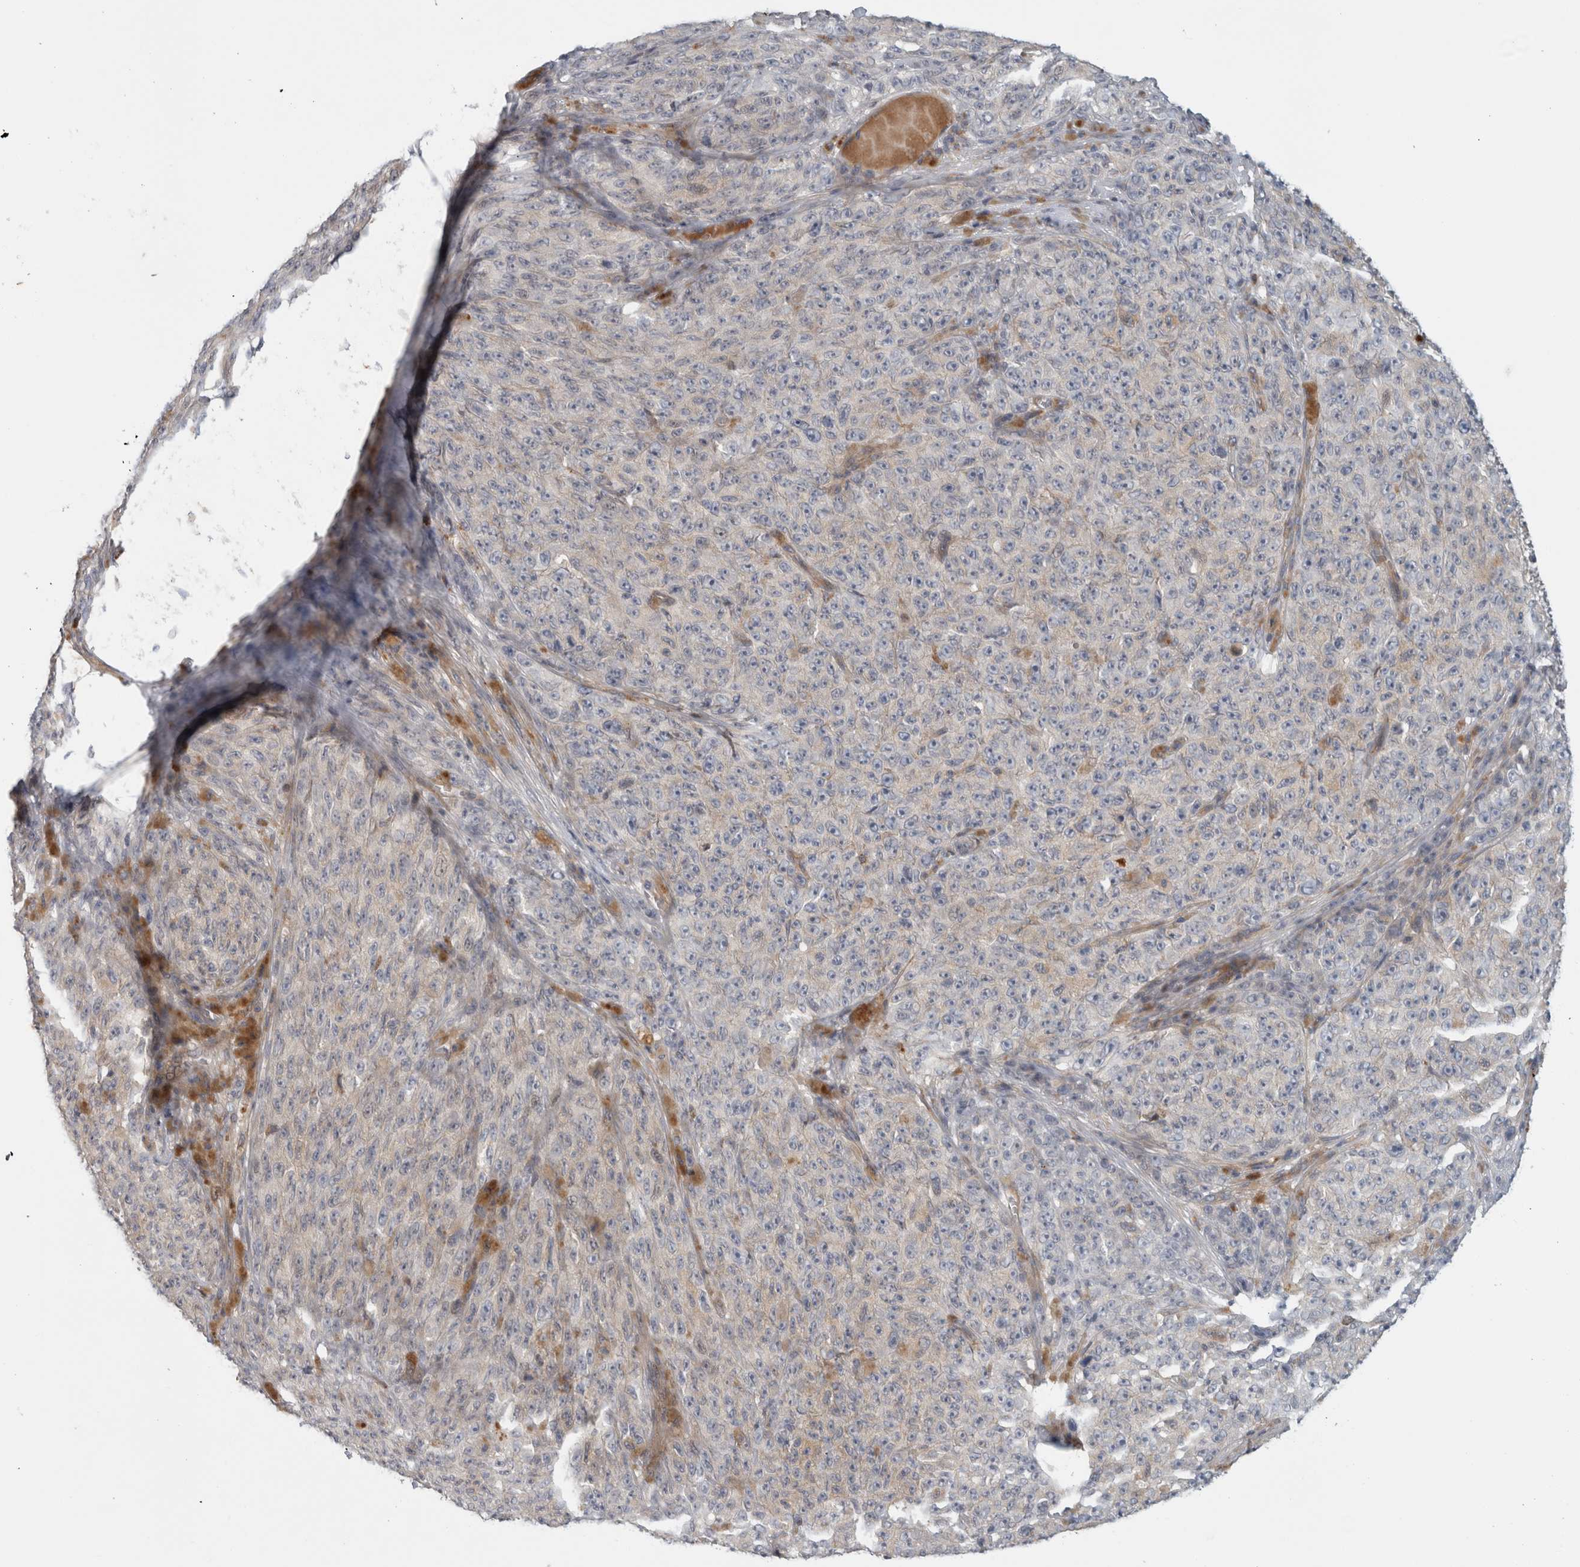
{"staining": {"intensity": "negative", "quantity": "none", "location": "none"}, "tissue": "melanoma", "cell_type": "Tumor cells", "image_type": "cancer", "snomed": [{"axis": "morphology", "description": "Malignant melanoma, NOS"}, {"axis": "topography", "description": "Skin"}], "caption": "Micrograph shows no significant protein expression in tumor cells of malignant melanoma. (Immunohistochemistry (ihc), brightfield microscopy, high magnification).", "gene": "ZNF804B", "patient": {"sex": "female", "age": 82}}